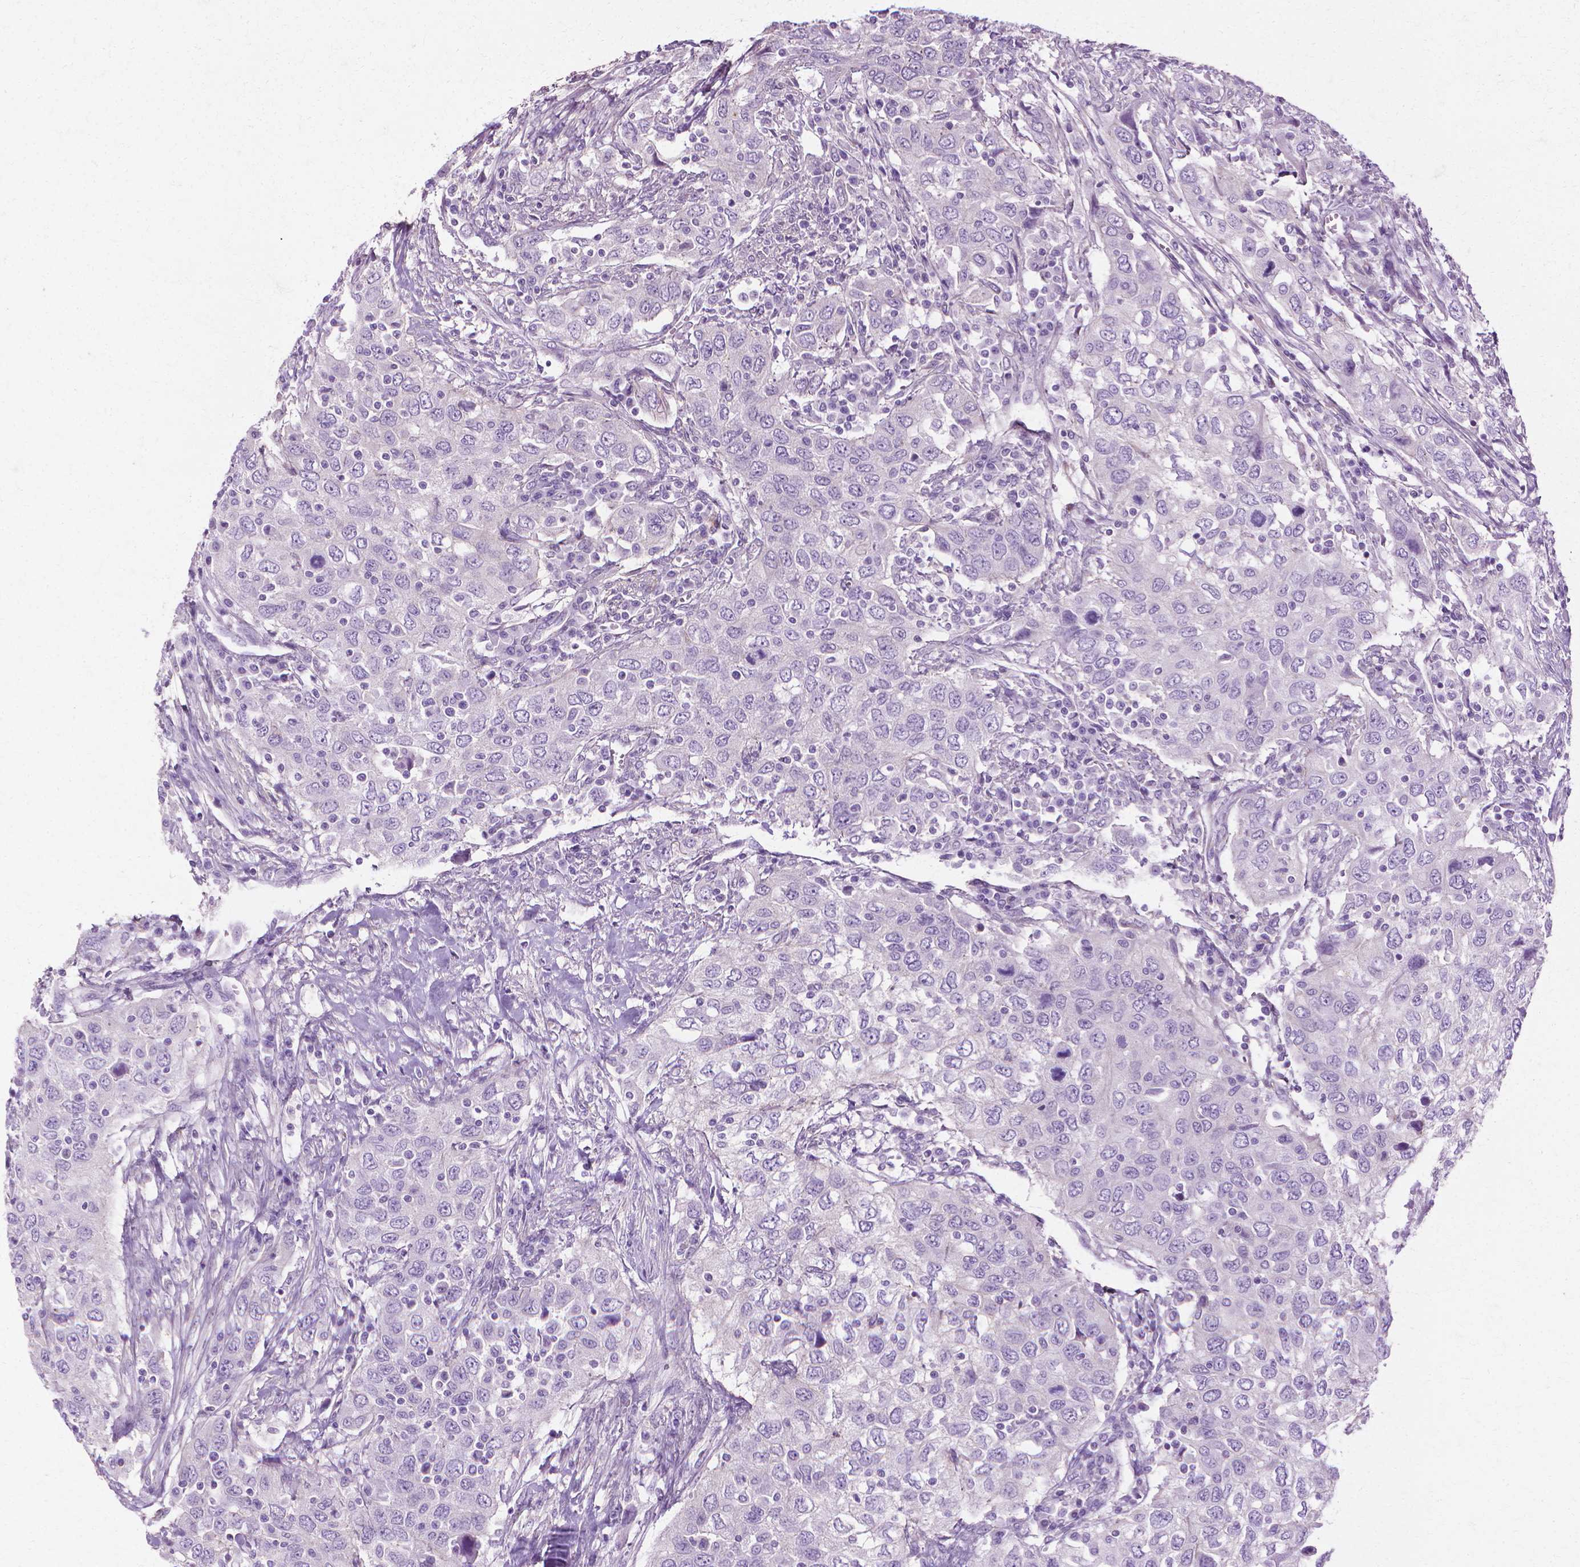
{"staining": {"intensity": "negative", "quantity": "none", "location": "none"}, "tissue": "urothelial cancer", "cell_type": "Tumor cells", "image_type": "cancer", "snomed": [{"axis": "morphology", "description": "Urothelial carcinoma, High grade"}, {"axis": "topography", "description": "Urinary bladder"}], "caption": "Immunohistochemical staining of high-grade urothelial carcinoma shows no significant staining in tumor cells. (DAB (3,3'-diaminobenzidine) immunohistochemistry (IHC) visualized using brightfield microscopy, high magnification).", "gene": "CFAP157", "patient": {"sex": "male", "age": 76}}